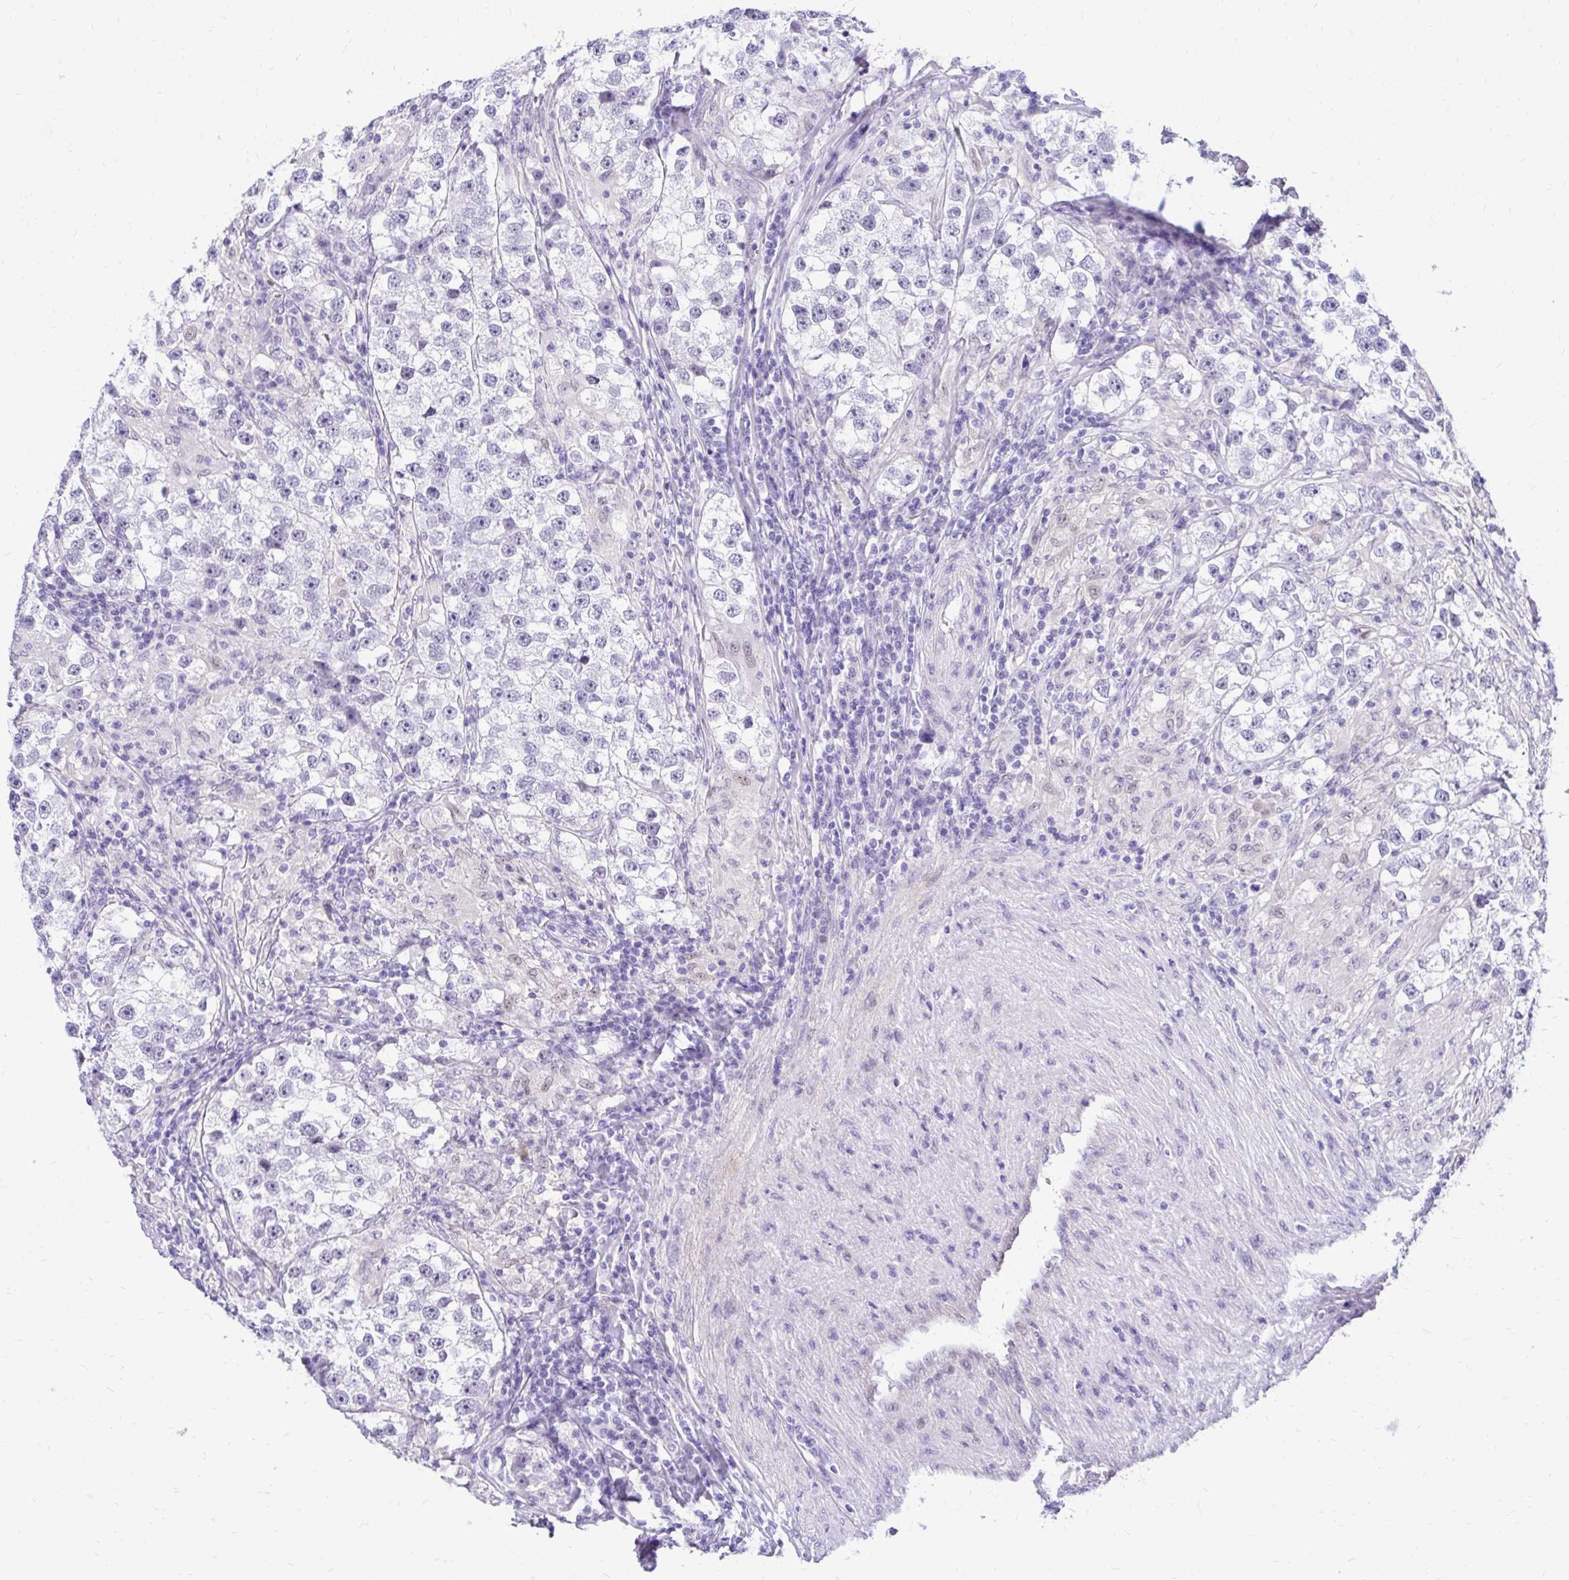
{"staining": {"intensity": "negative", "quantity": "none", "location": "none"}, "tissue": "testis cancer", "cell_type": "Tumor cells", "image_type": "cancer", "snomed": [{"axis": "morphology", "description": "Seminoma, NOS"}, {"axis": "topography", "description": "Testis"}], "caption": "Human testis seminoma stained for a protein using immunohistochemistry (IHC) demonstrates no positivity in tumor cells.", "gene": "ZSWIM9", "patient": {"sex": "male", "age": 46}}